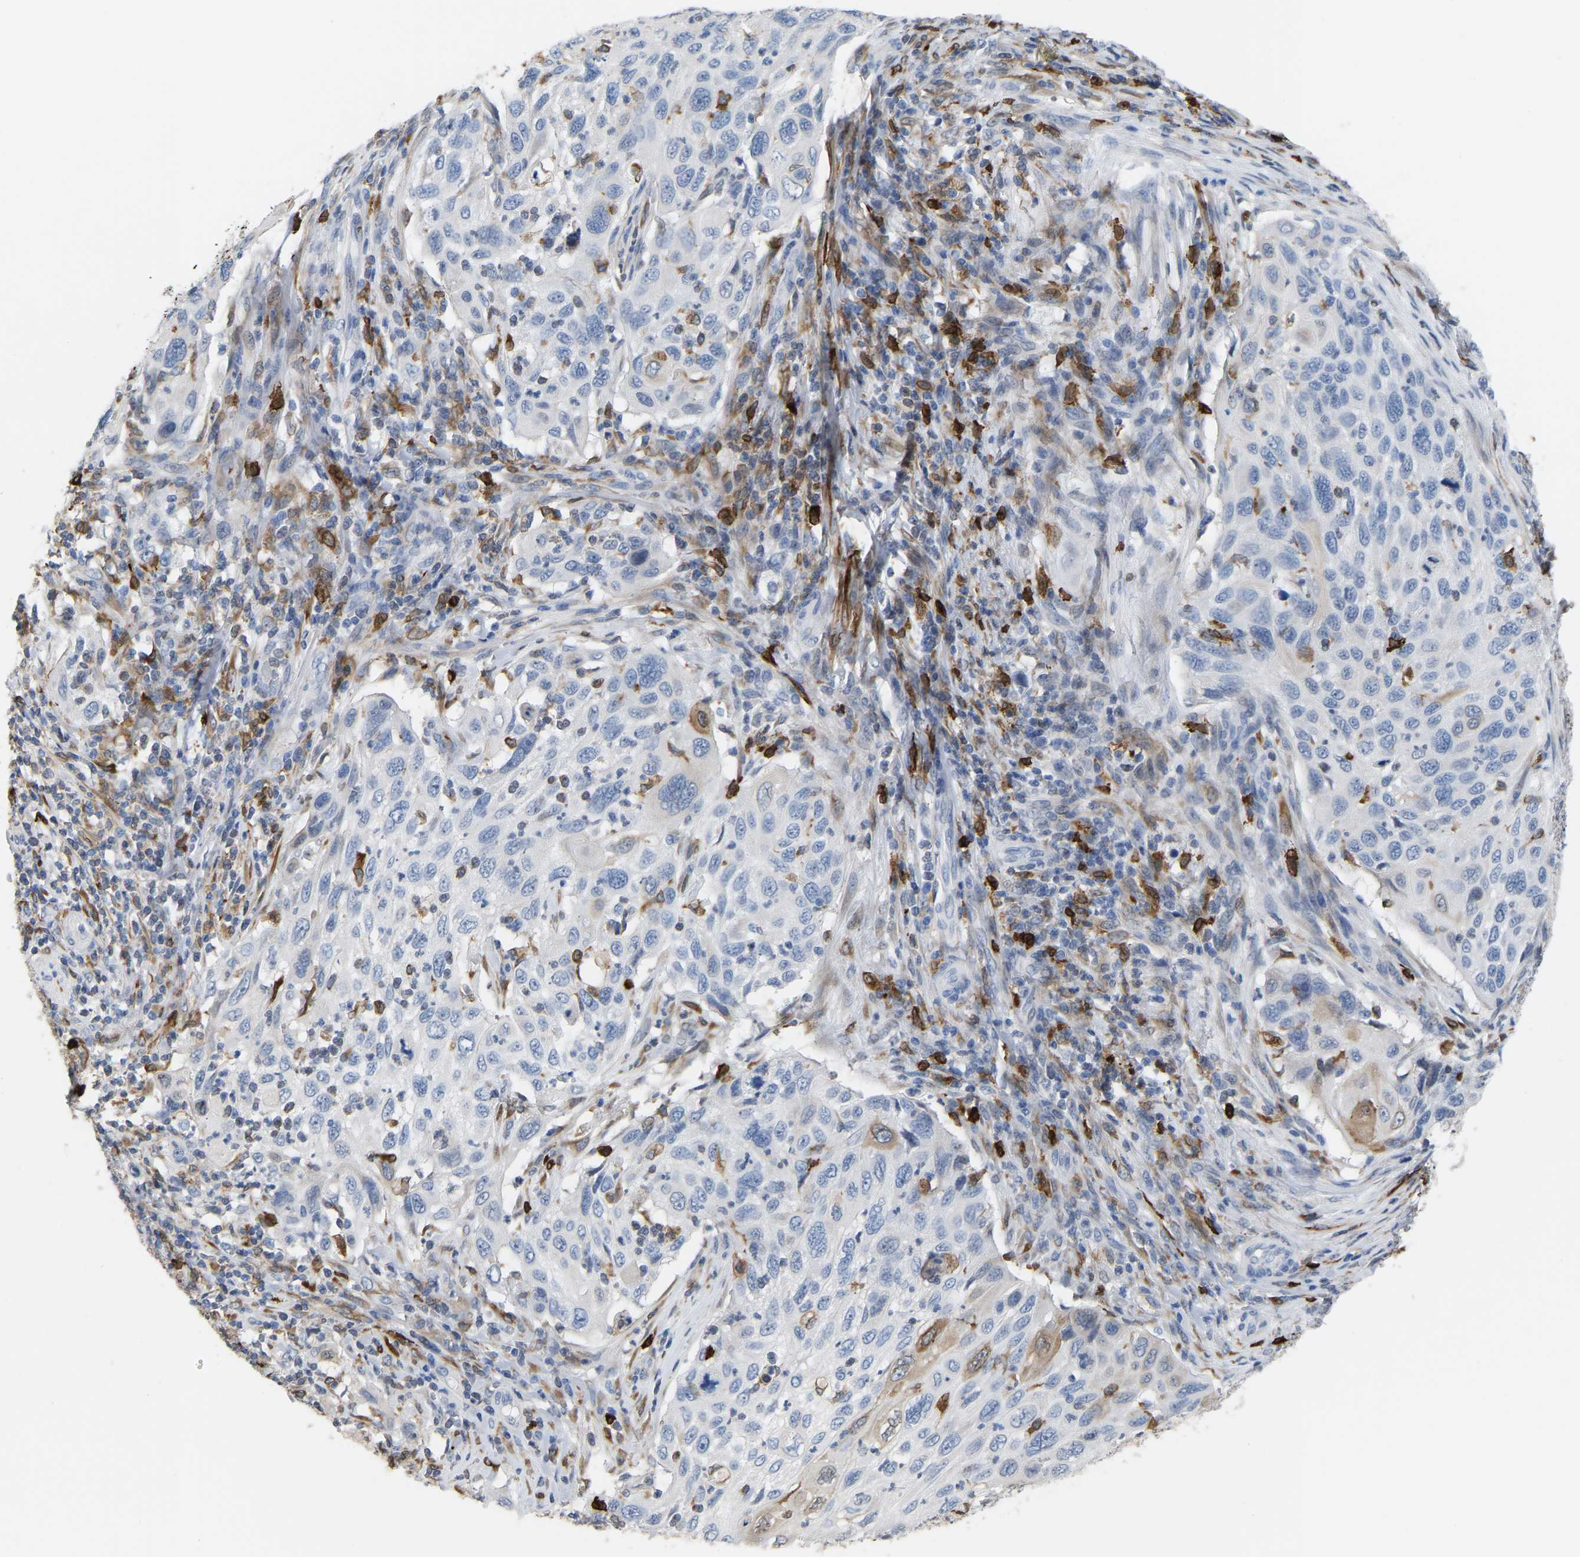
{"staining": {"intensity": "negative", "quantity": "none", "location": "none"}, "tissue": "cervical cancer", "cell_type": "Tumor cells", "image_type": "cancer", "snomed": [{"axis": "morphology", "description": "Squamous cell carcinoma, NOS"}, {"axis": "topography", "description": "Cervix"}], "caption": "Immunohistochemical staining of cervical cancer displays no significant expression in tumor cells.", "gene": "PTGS1", "patient": {"sex": "female", "age": 70}}